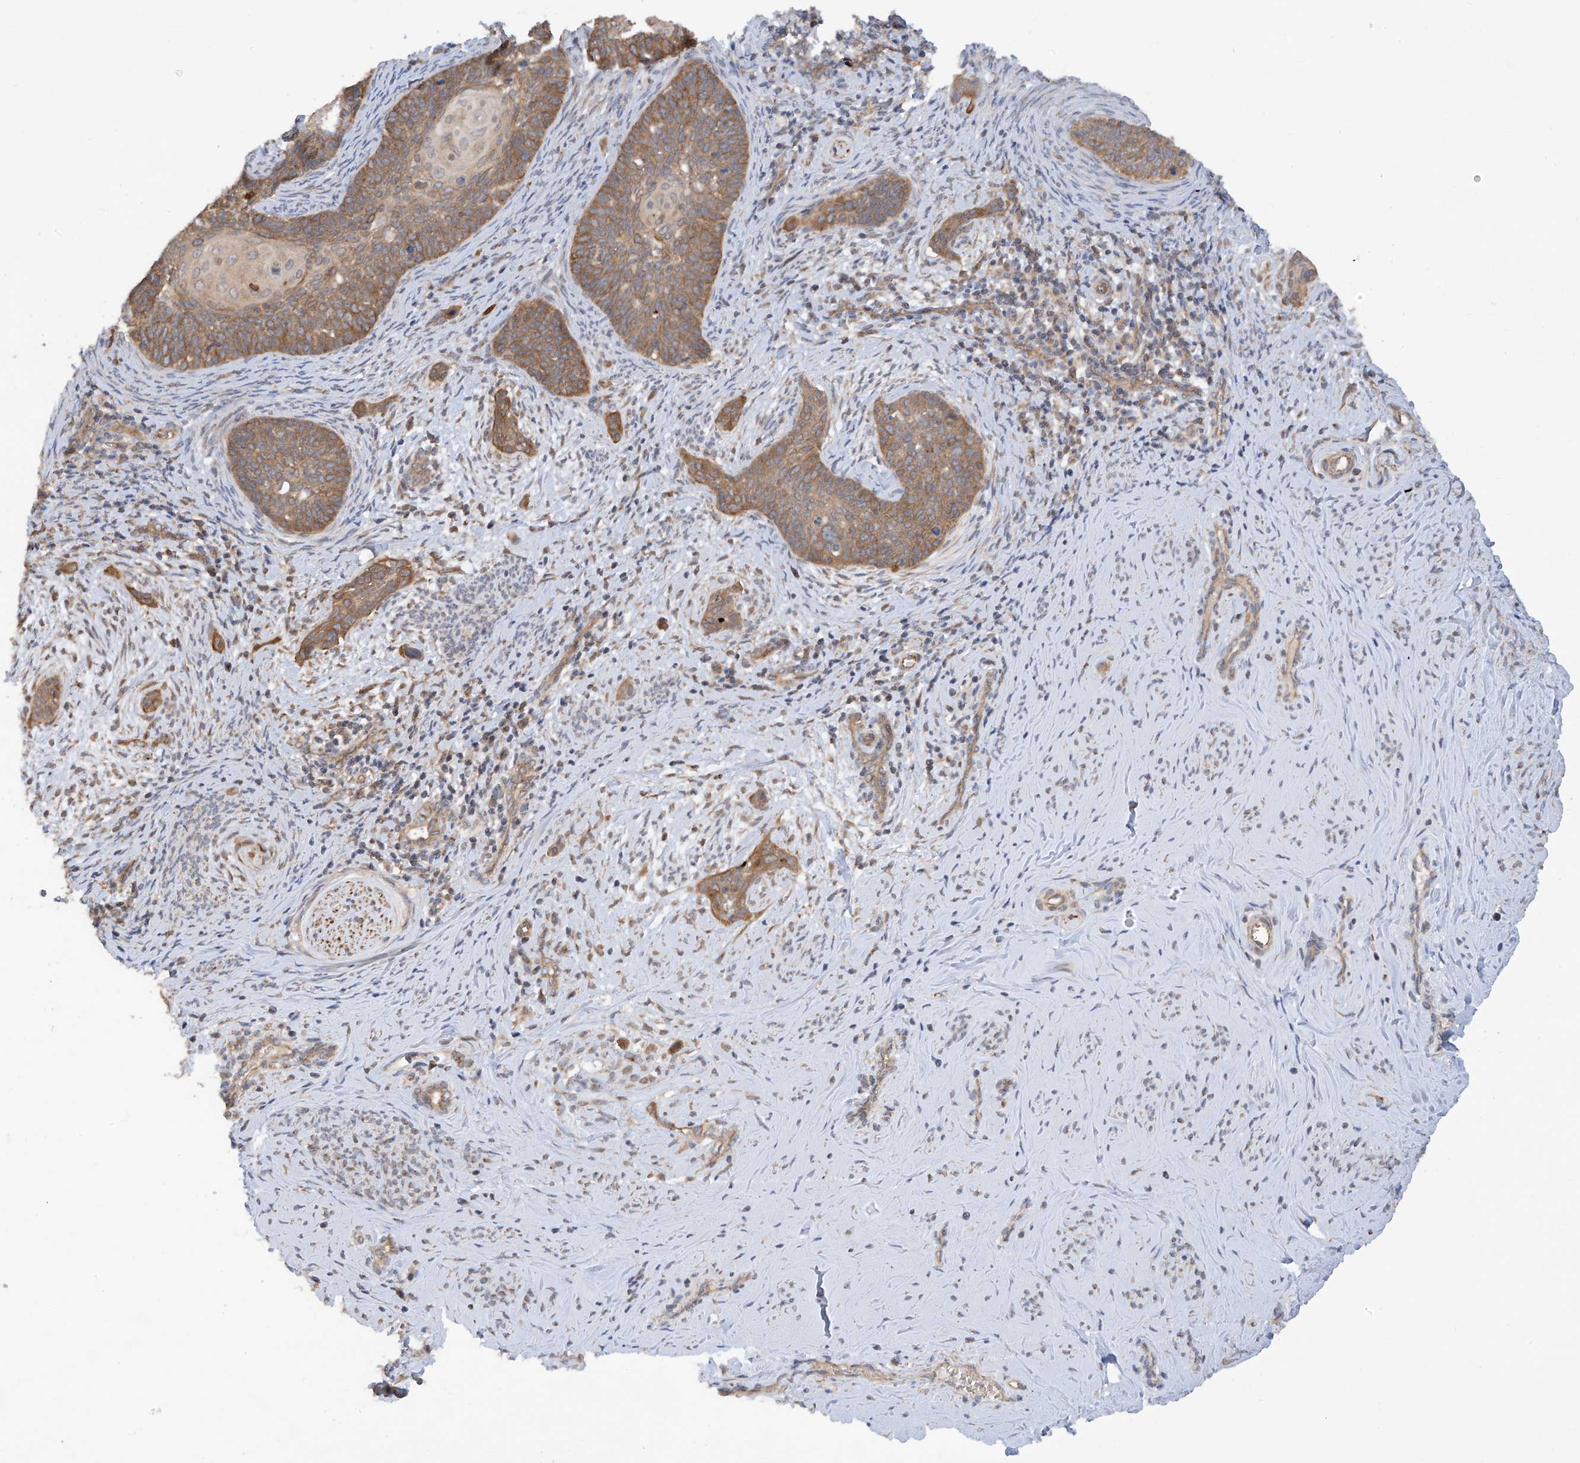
{"staining": {"intensity": "moderate", "quantity": ">75%", "location": "cytoplasmic/membranous"}, "tissue": "cervical cancer", "cell_type": "Tumor cells", "image_type": "cancer", "snomed": [{"axis": "morphology", "description": "Squamous cell carcinoma, NOS"}, {"axis": "topography", "description": "Cervix"}], "caption": "Human cervical squamous cell carcinoma stained with a protein marker exhibits moderate staining in tumor cells.", "gene": "RPAIN", "patient": {"sex": "female", "age": 33}}